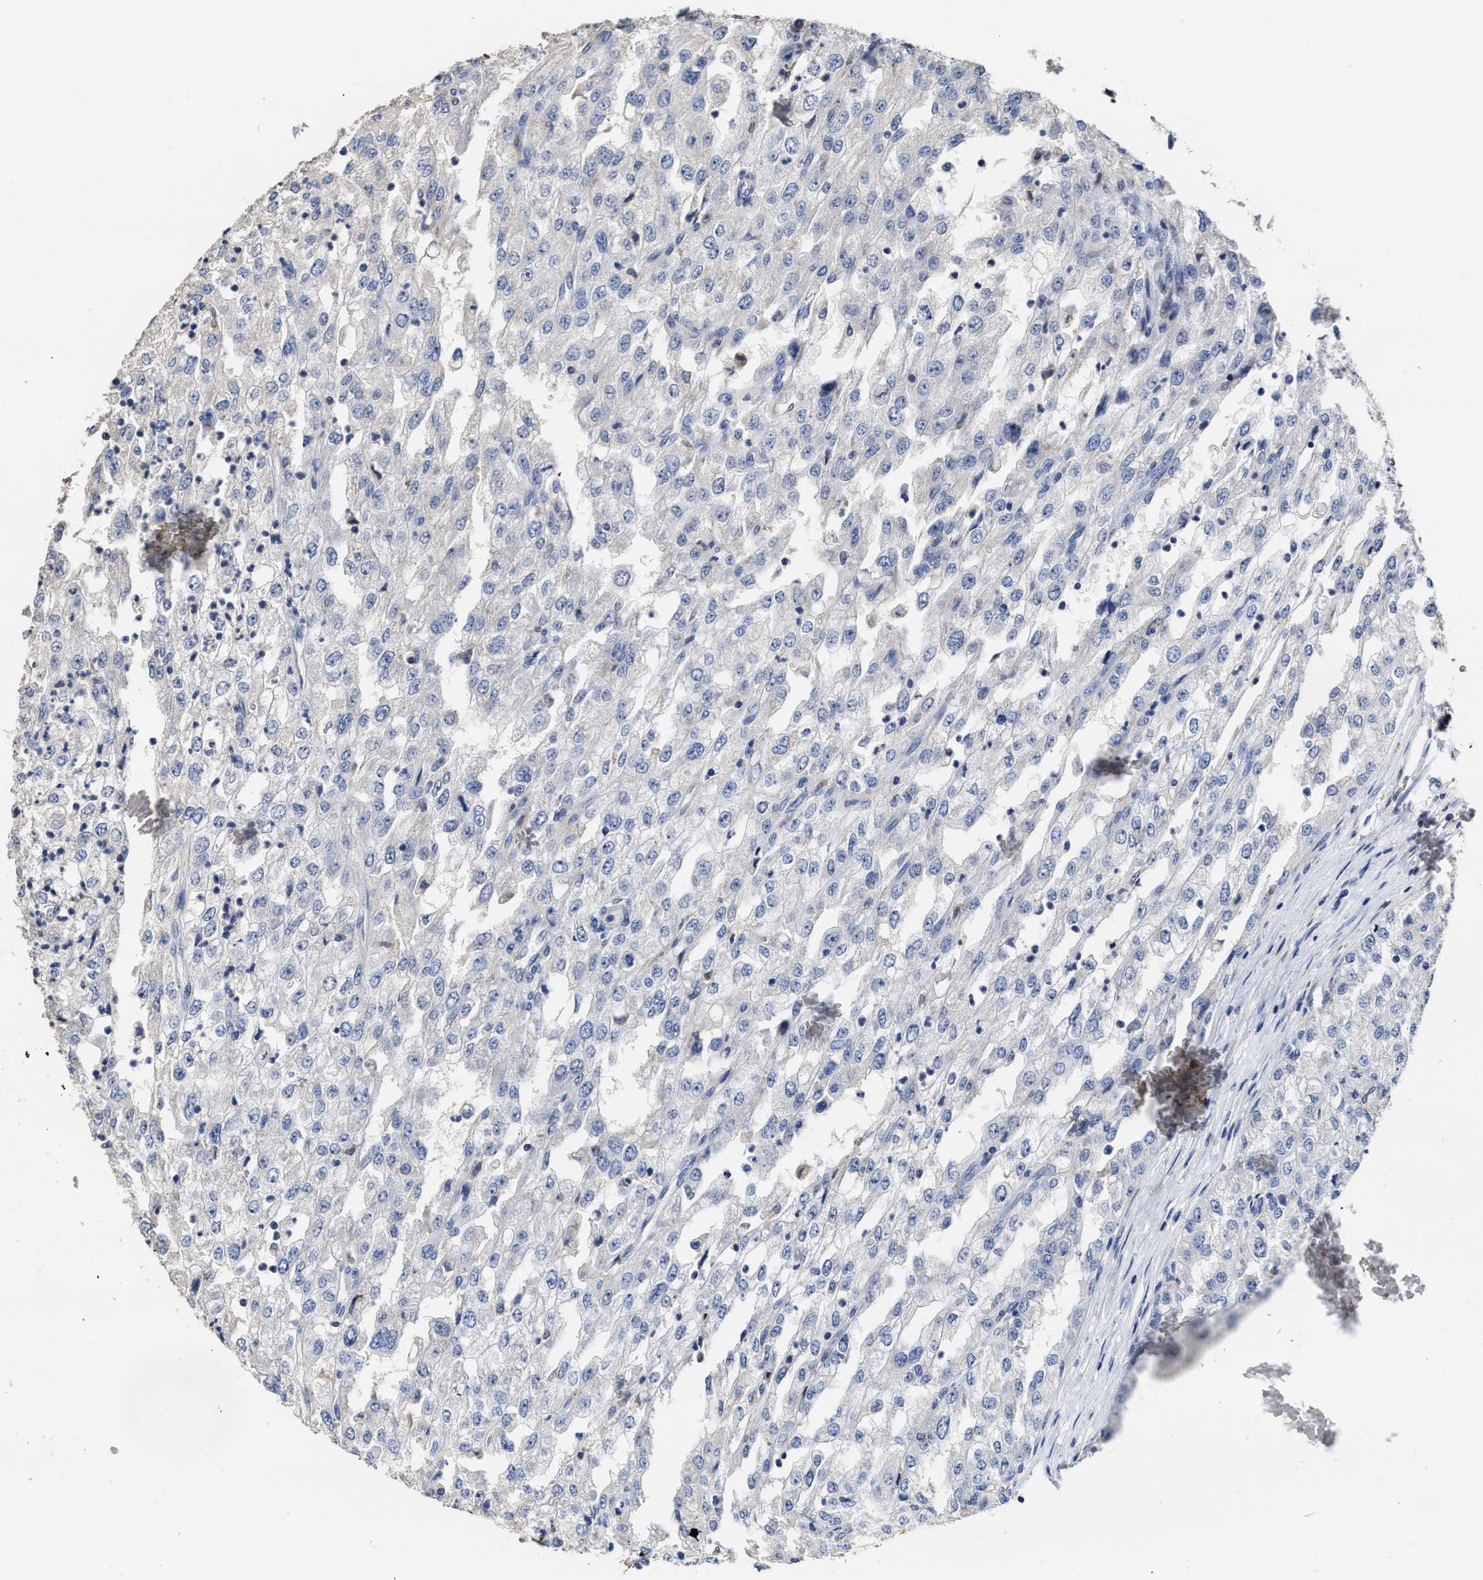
{"staining": {"intensity": "negative", "quantity": "none", "location": "none"}, "tissue": "renal cancer", "cell_type": "Tumor cells", "image_type": "cancer", "snomed": [{"axis": "morphology", "description": "Adenocarcinoma, NOS"}, {"axis": "topography", "description": "Kidney"}], "caption": "Tumor cells show no significant protein expression in adenocarcinoma (renal).", "gene": "ZFAT", "patient": {"sex": "female", "age": 54}}